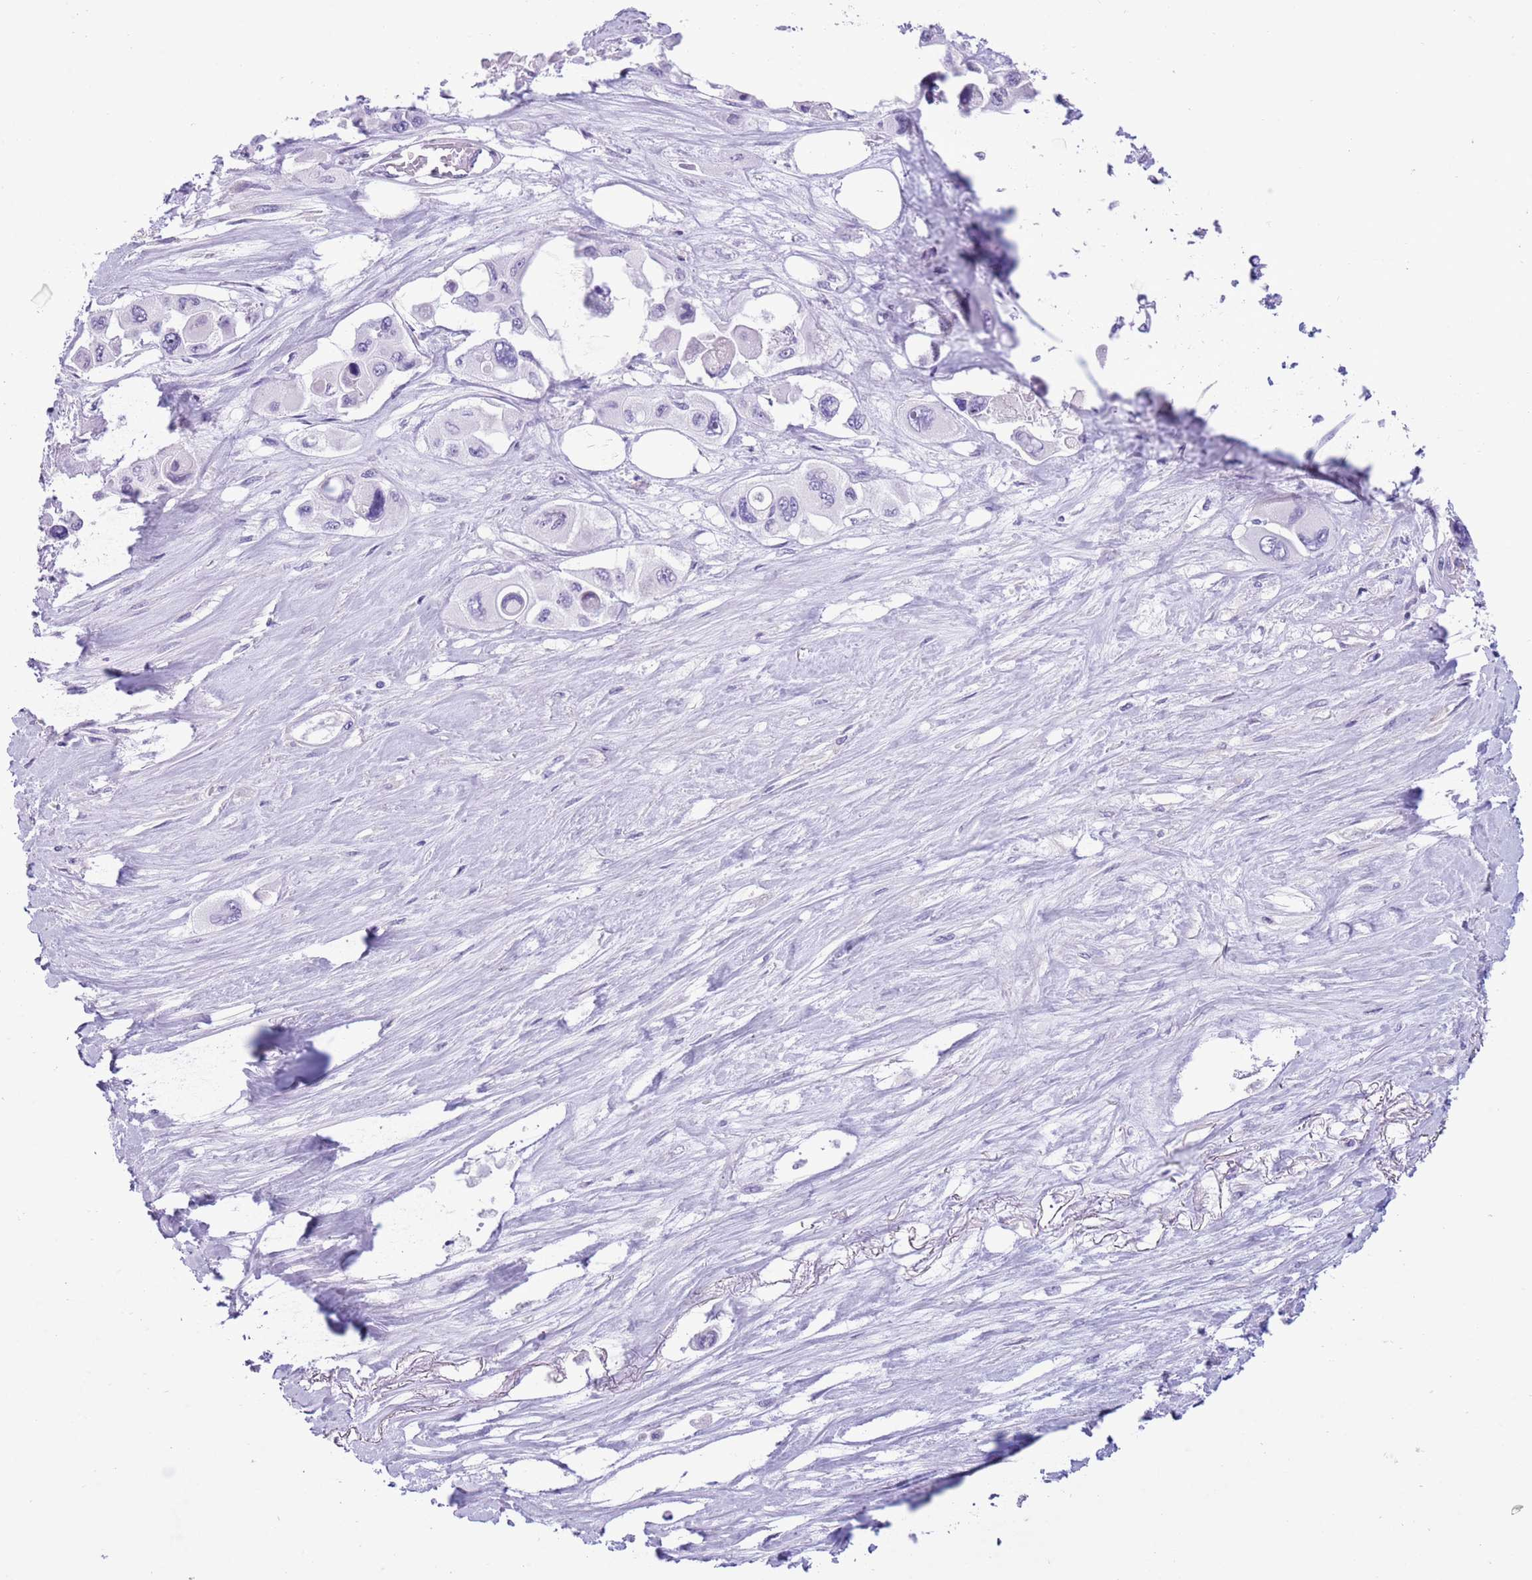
{"staining": {"intensity": "negative", "quantity": "none", "location": "none"}, "tissue": "pancreatic cancer", "cell_type": "Tumor cells", "image_type": "cancer", "snomed": [{"axis": "morphology", "description": "Adenocarcinoma, NOS"}, {"axis": "topography", "description": "Pancreas"}], "caption": "This is an IHC image of human pancreatic cancer. There is no positivity in tumor cells.", "gene": "BCL11B", "patient": {"sex": "male", "age": 92}}